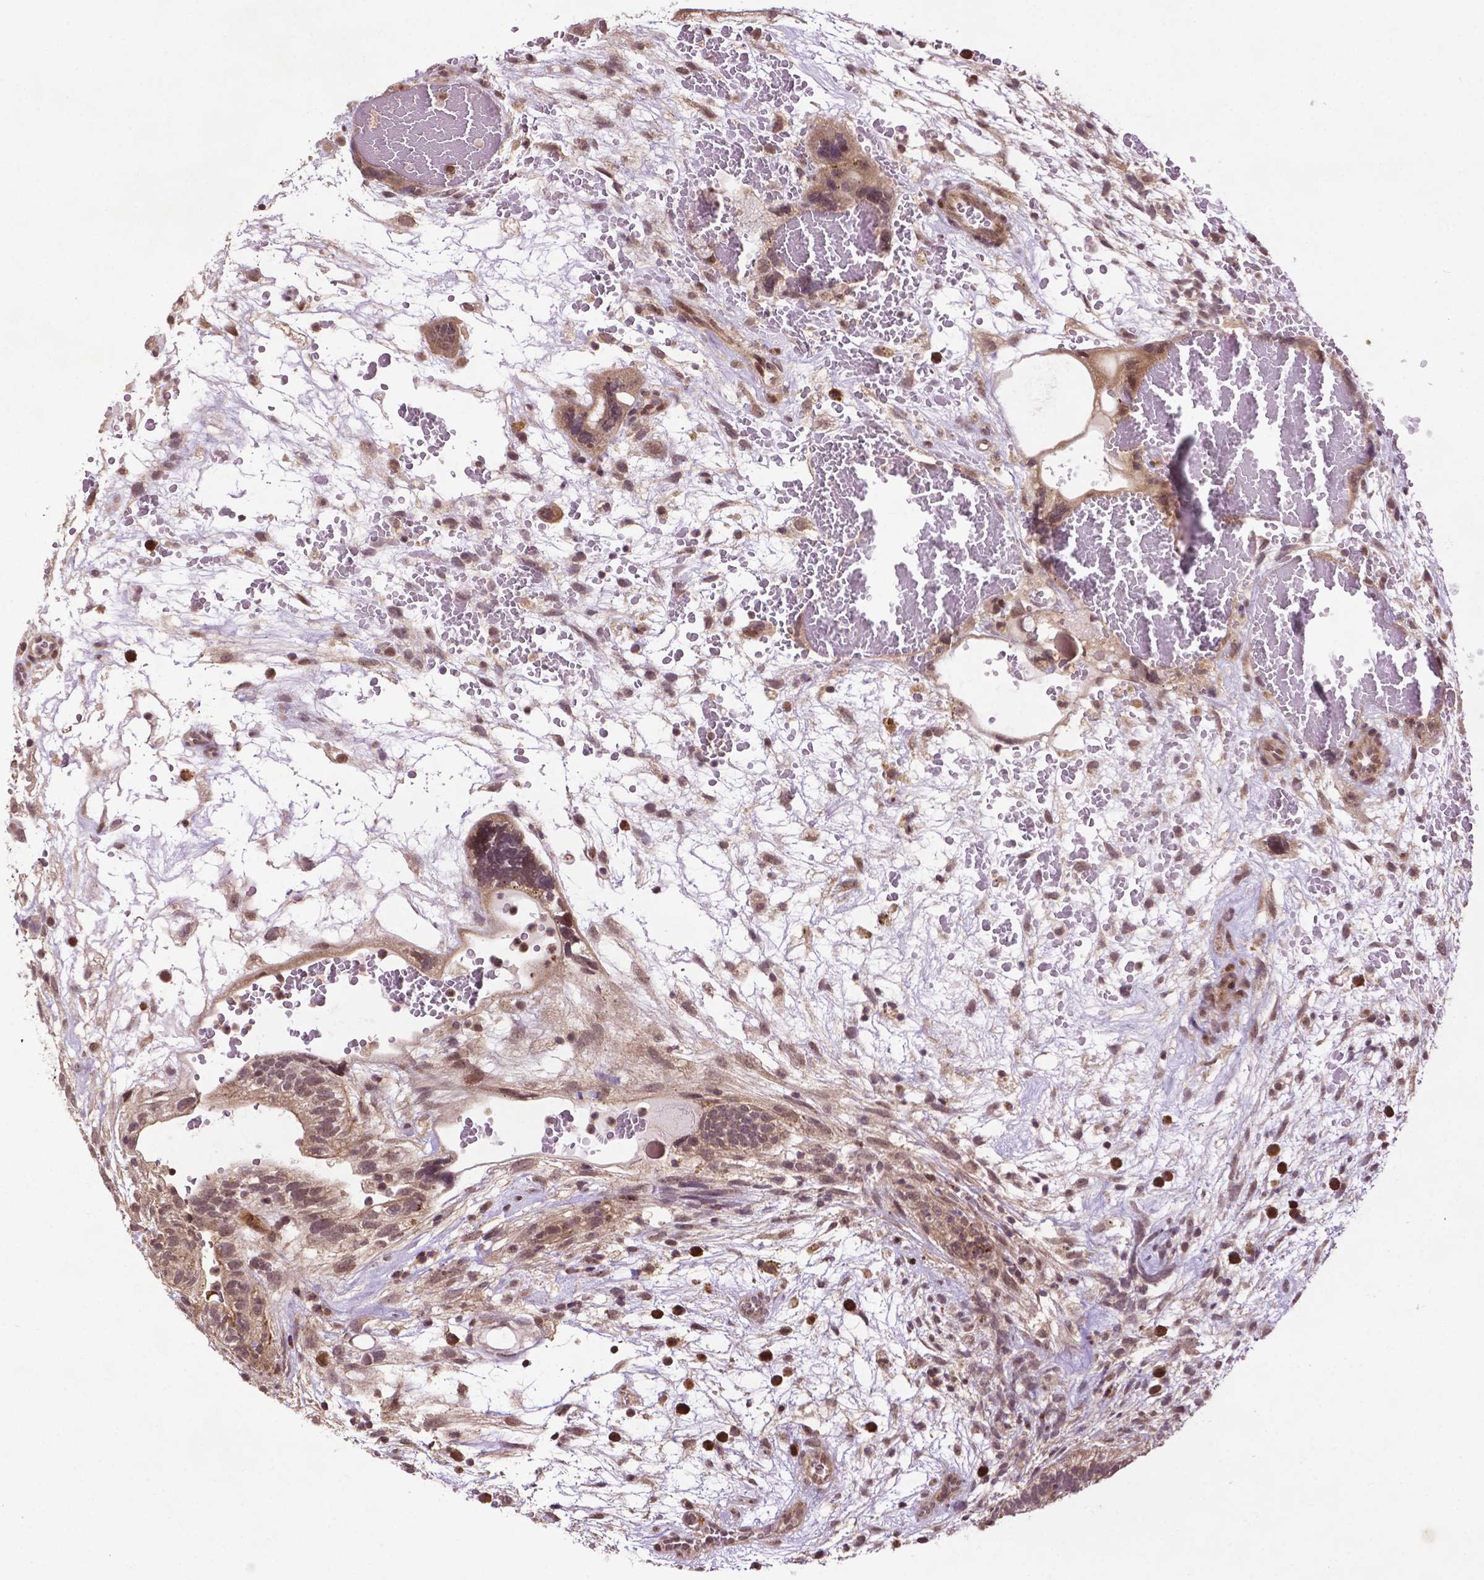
{"staining": {"intensity": "weak", "quantity": ">75%", "location": "cytoplasmic/membranous,nuclear"}, "tissue": "testis cancer", "cell_type": "Tumor cells", "image_type": "cancer", "snomed": [{"axis": "morphology", "description": "Normal tissue, NOS"}, {"axis": "morphology", "description": "Carcinoma, Embryonal, NOS"}, {"axis": "topography", "description": "Testis"}], "caption": "Testis embryonal carcinoma tissue displays weak cytoplasmic/membranous and nuclear positivity in about >75% of tumor cells, visualized by immunohistochemistry.", "gene": "TMX2", "patient": {"sex": "male", "age": 32}}